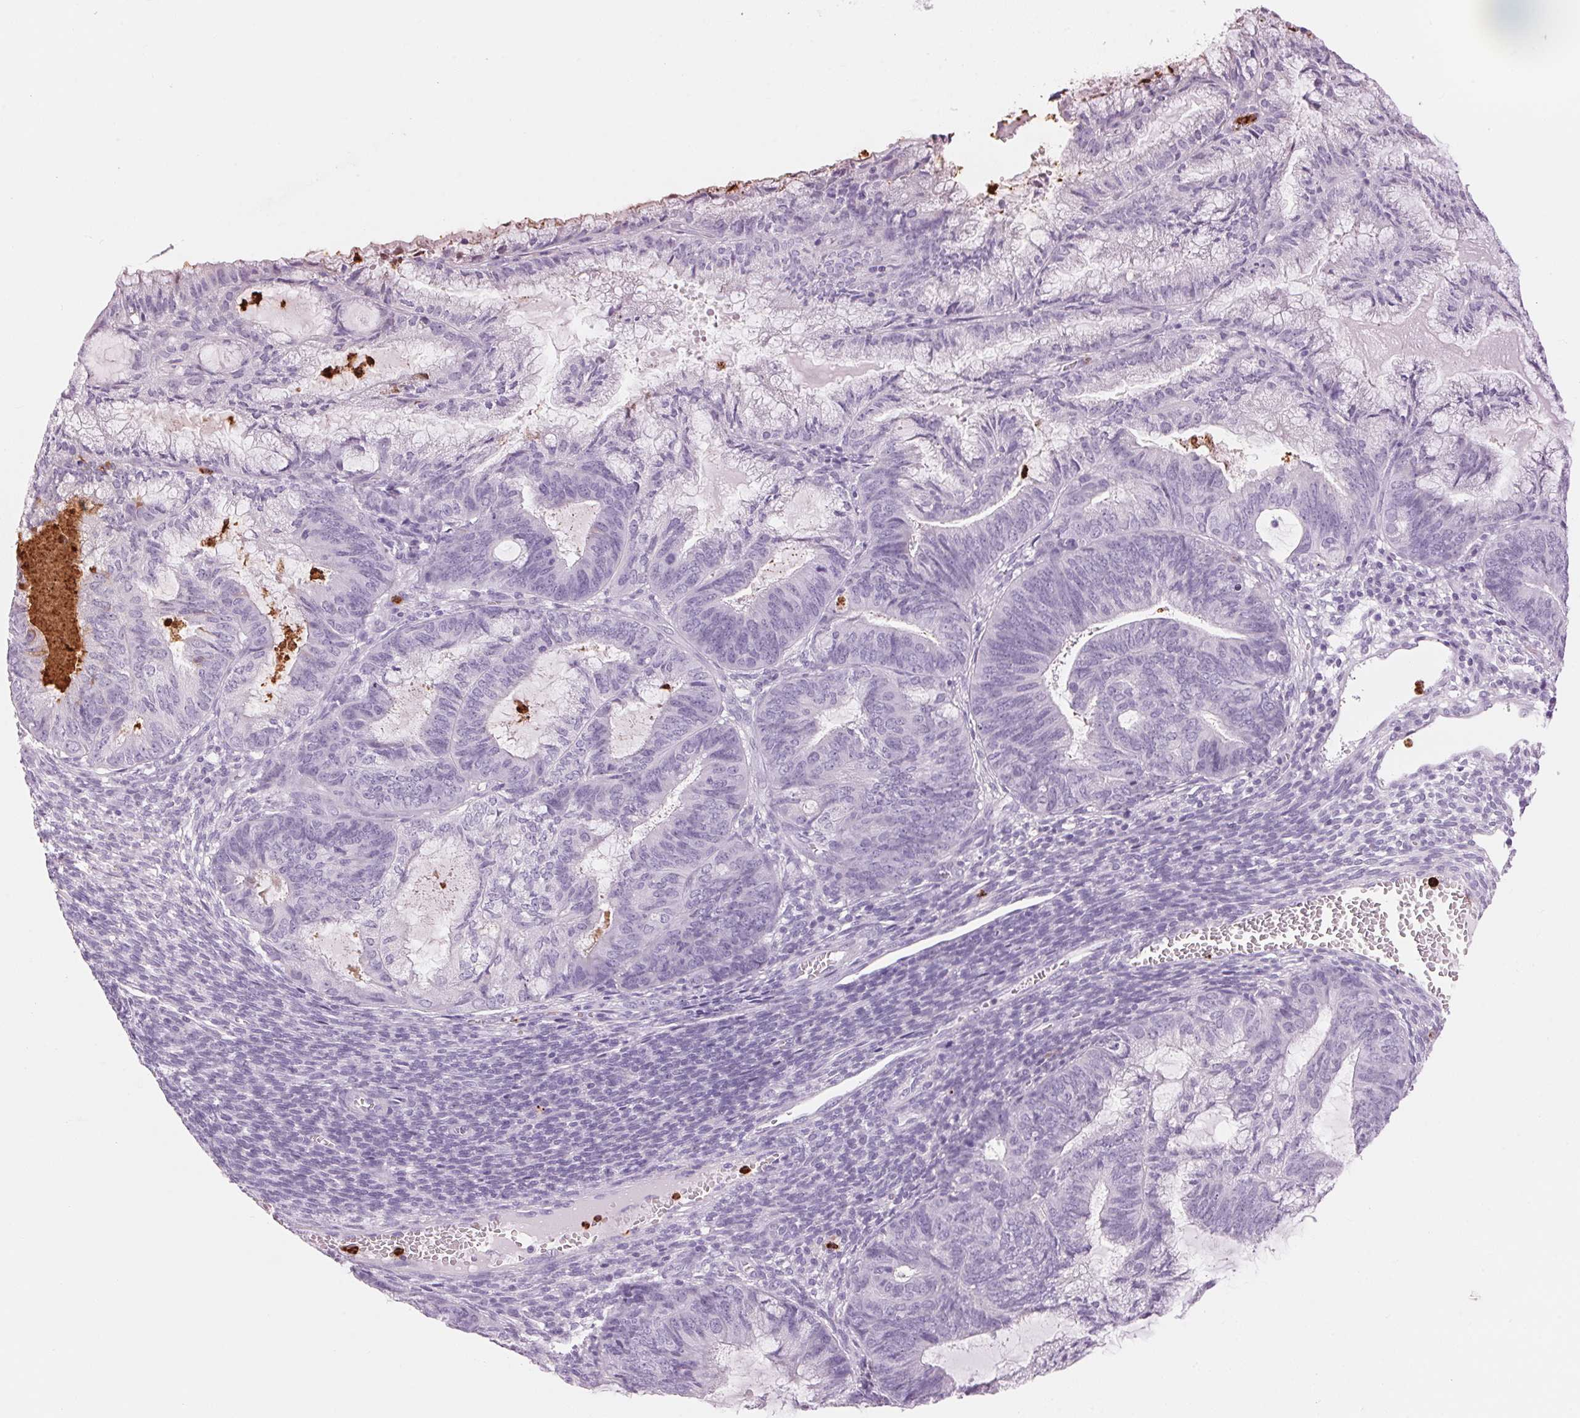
{"staining": {"intensity": "negative", "quantity": "none", "location": "none"}, "tissue": "endometrial cancer", "cell_type": "Tumor cells", "image_type": "cancer", "snomed": [{"axis": "morphology", "description": "Adenocarcinoma, NOS"}, {"axis": "topography", "description": "Endometrium"}], "caption": "Protein analysis of endometrial cancer (adenocarcinoma) demonstrates no significant staining in tumor cells.", "gene": "KLK7", "patient": {"sex": "female", "age": 86}}